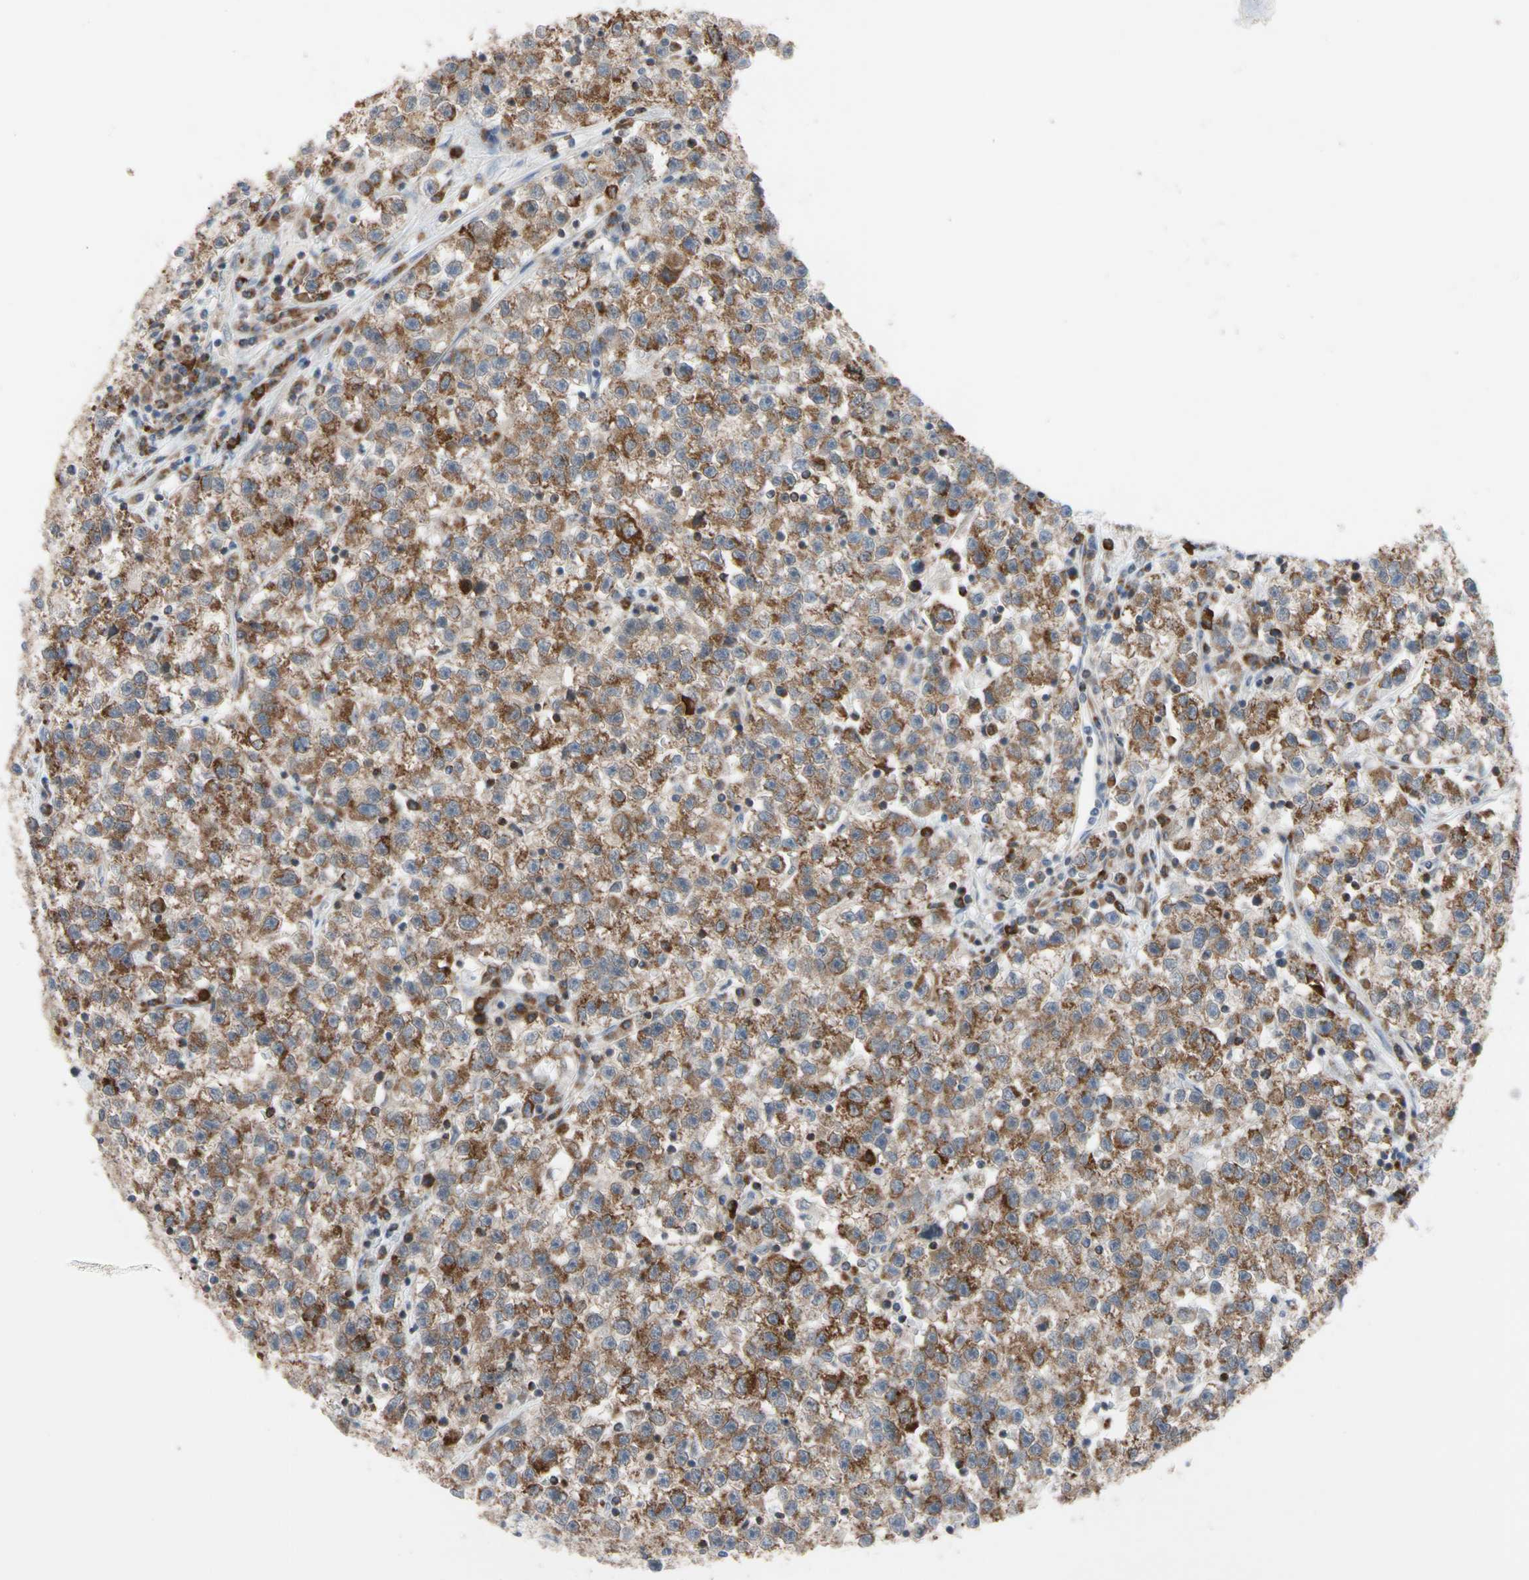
{"staining": {"intensity": "moderate", "quantity": ">75%", "location": "cytoplasmic/membranous"}, "tissue": "testis cancer", "cell_type": "Tumor cells", "image_type": "cancer", "snomed": [{"axis": "morphology", "description": "Seminoma, NOS"}, {"axis": "topography", "description": "Testis"}], "caption": "Testis cancer stained with immunohistochemistry displays moderate cytoplasmic/membranous positivity in about >75% of tumor cells.", "gene": "MCL1", "patient": {"sex": "male", "age": 22}}